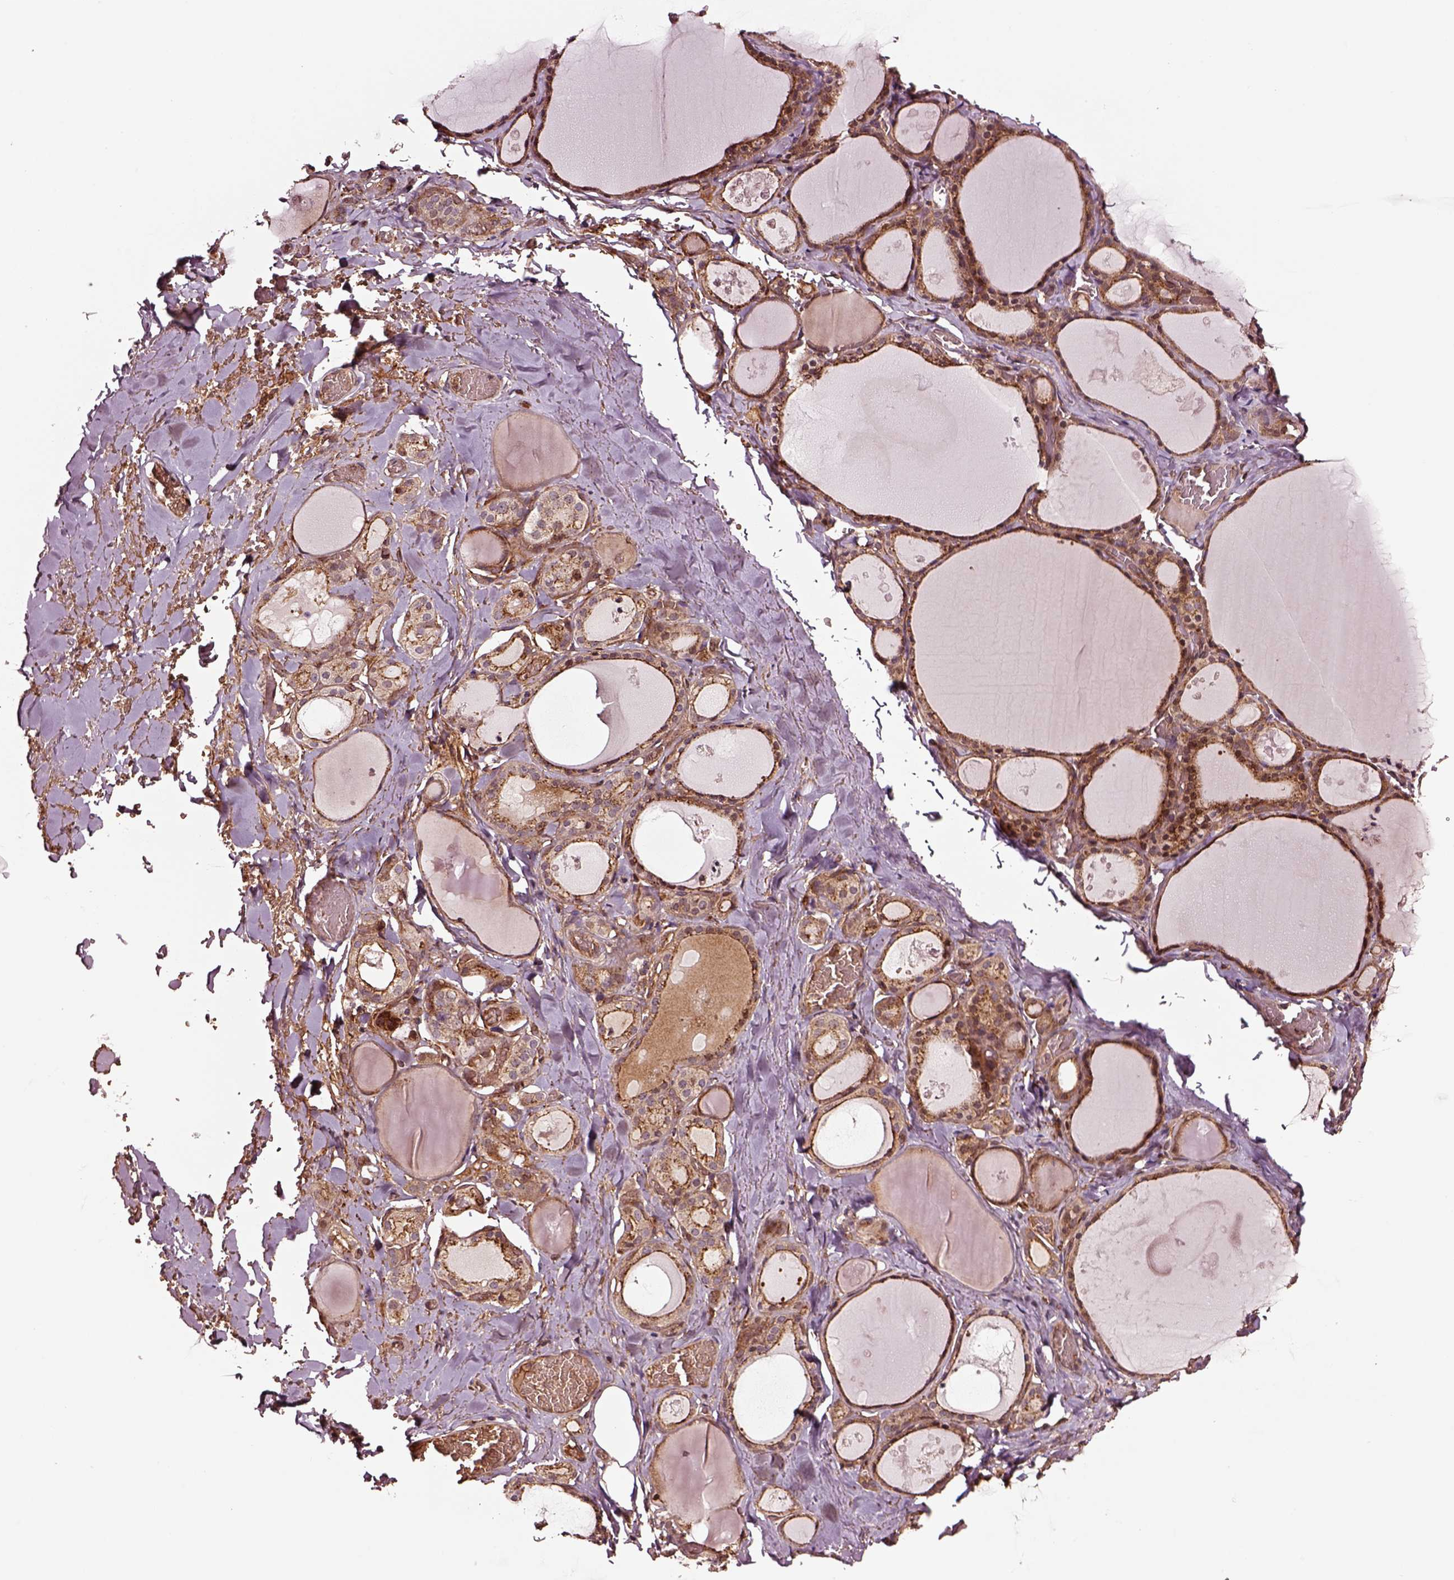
{"staining": {"intensity": "moderate", "quantity": "25%-75%", "location": "cytoplasmic/membranous"}, "tissue": "thyroid gland", "cell_type": "Glandular cells", "image_type": "normal", "snomed": [{"axis": "morphology", "description": "Normal tissue, NOS"}, {"axis": "topography", "description": "Thyroid gland"}], "caption": "Moderate cytoplasmic/membranous protein positivity is identified in about 25%-75% of glandular cells in thyroid gland.", "gene": "WASHC2A", "patient": {"sex": "male", "age": 56}}